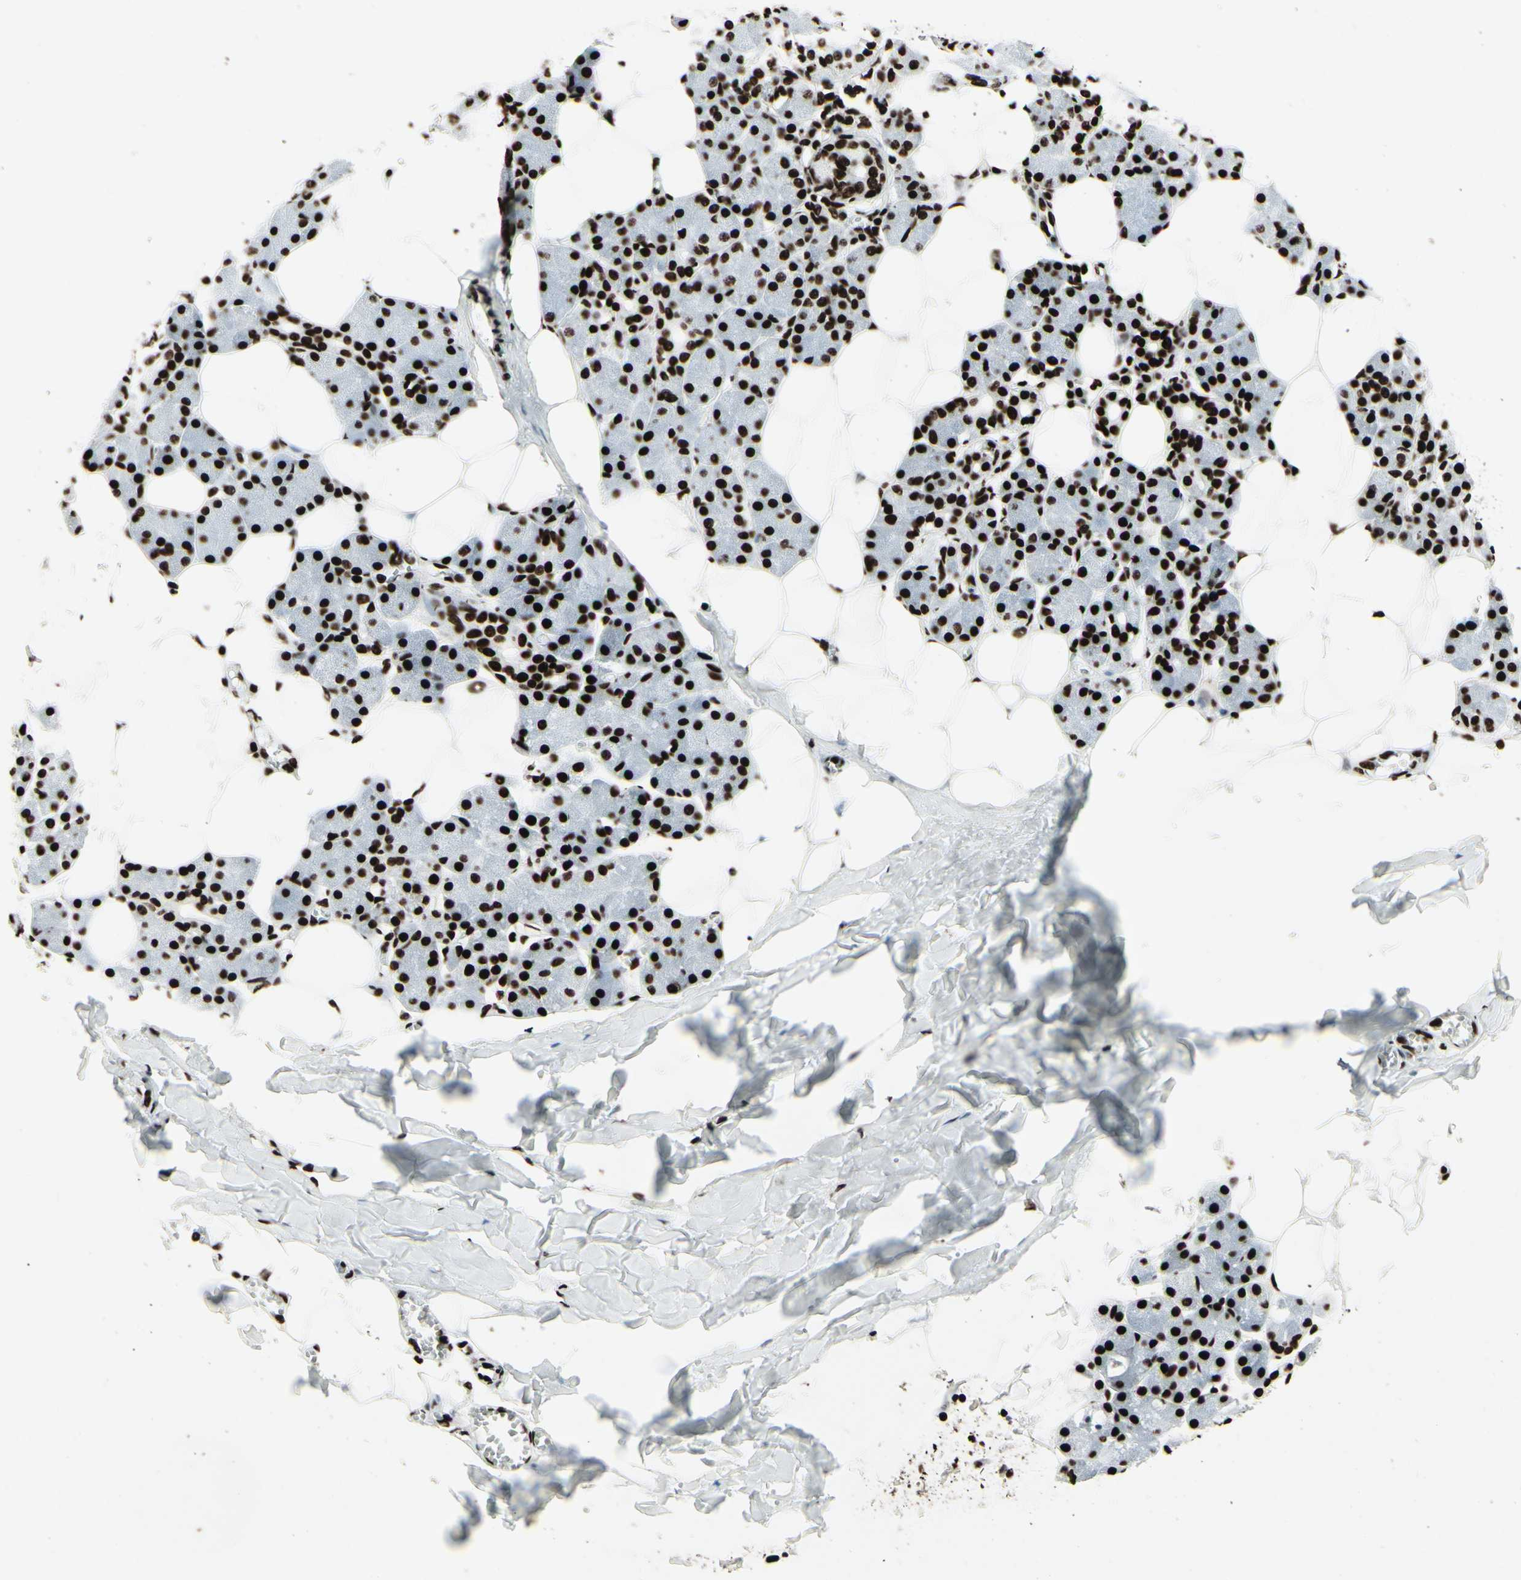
{"staining": {"intensity": "strong", "quantity": ">75%", "location": "nuclear"}, "tissue": "salivary gland", "cell_type": "Glandular cells", "image_type": "normal", "snomed": [{"axis": "morphology", "description": "Normal tissue, NOS"}, {"axis": "morphology", "description": "Adenoma, NOS"}, {"axis": "topography", "description": "Salivary gland"}], "caption": "An image showing strong nuclear staining in approximately >75% of glandular cells in unremarkable salivary gland, as visualized by brown immunohistochemical staining.", "gene": "U2AF2", "patient": {"sex": "female", "age": 32}}